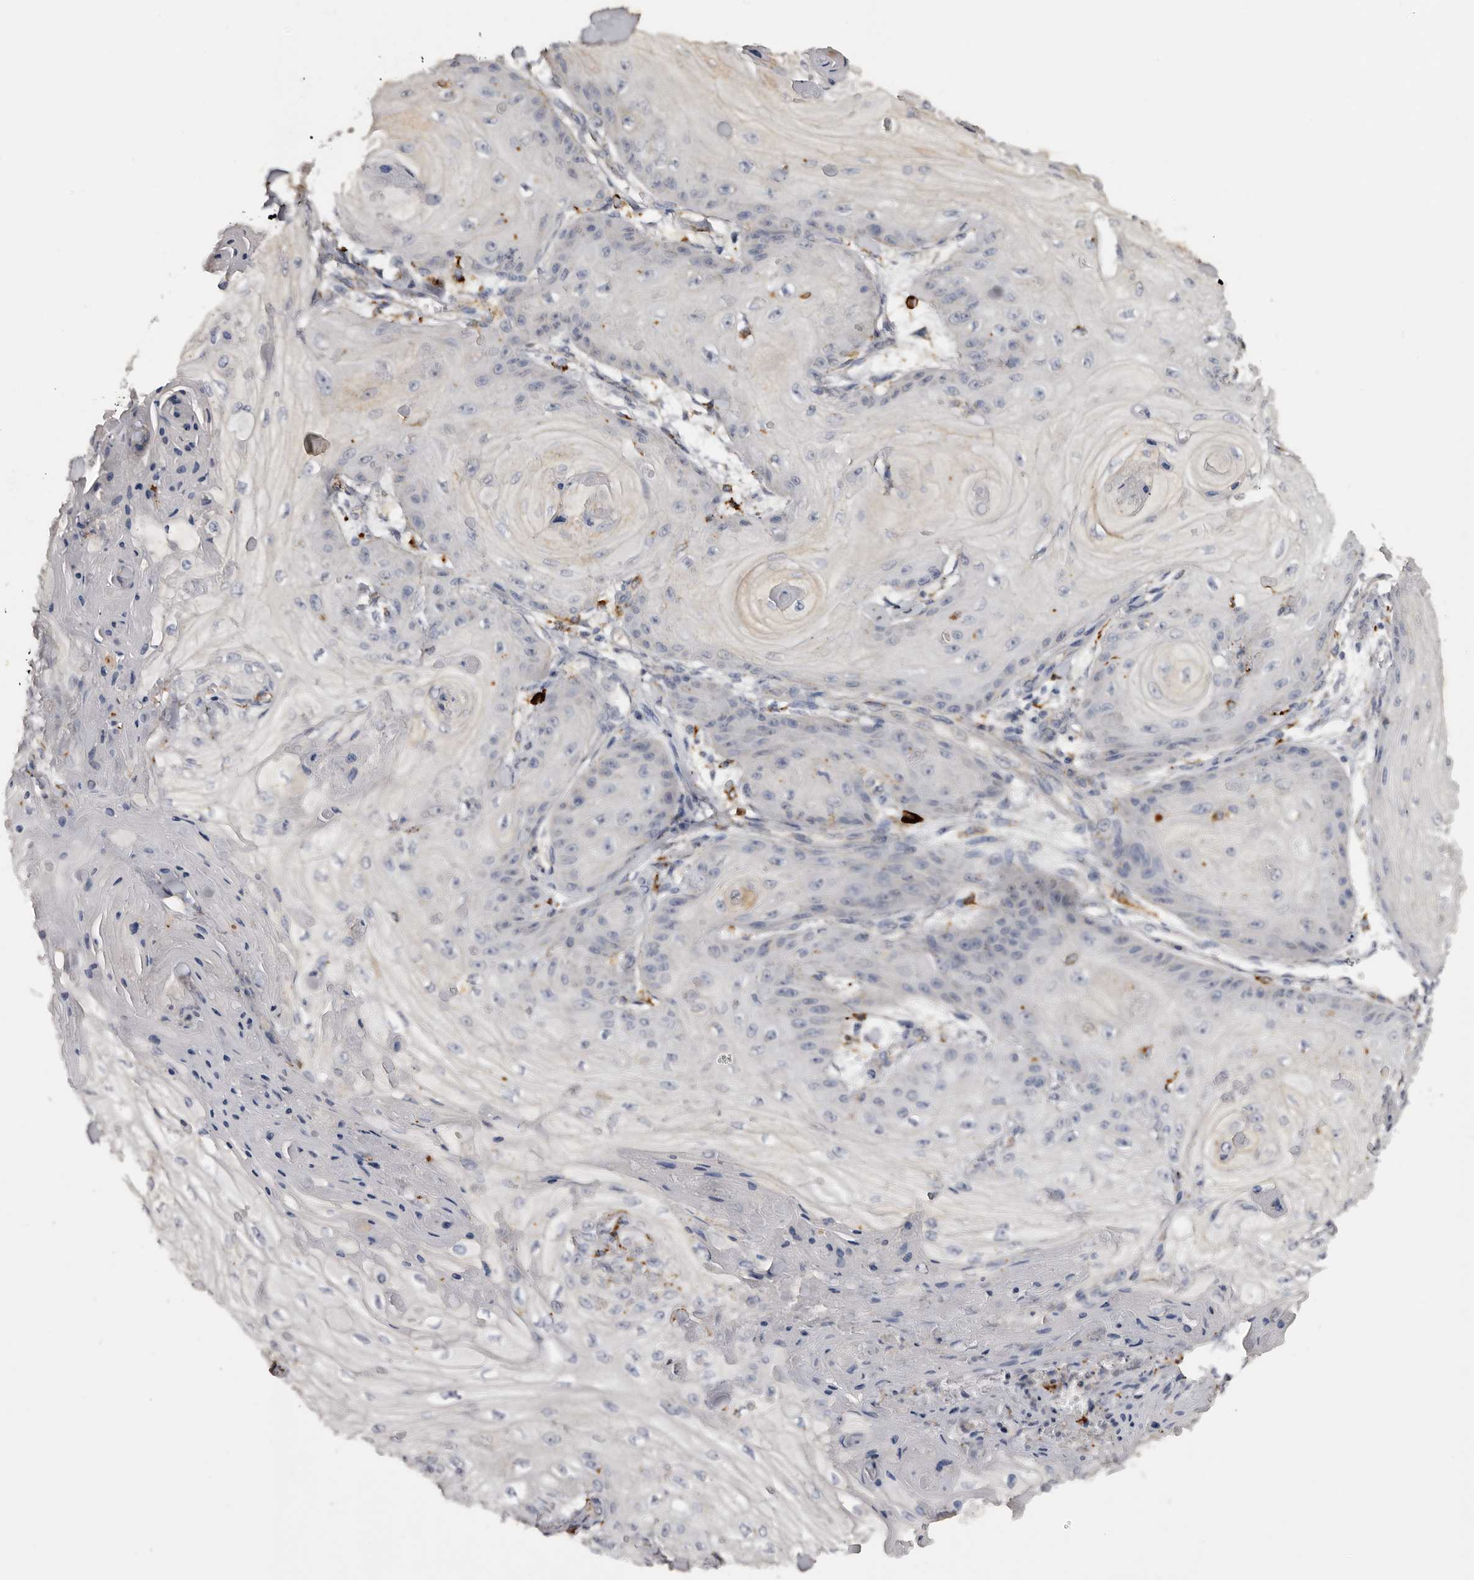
{"staining": {"intensity": "negative", "quantity": "none", "location": "none"}, "tissue": "skin cancer", "cell_type": "Tumor cells", "image_type": "cancer", "snomed": [{"axis": "morphology", "description": "Squamous cell carcinoma, NOS"}, {"axis": "topography", "description": "Skin"}], "caption": "This is an IHC histopathology image of human skin squamous cell carcinoma. There is no staining in tumor cells.", "gene": "DAP", "patient": {"sex": "male", "age": 74}}